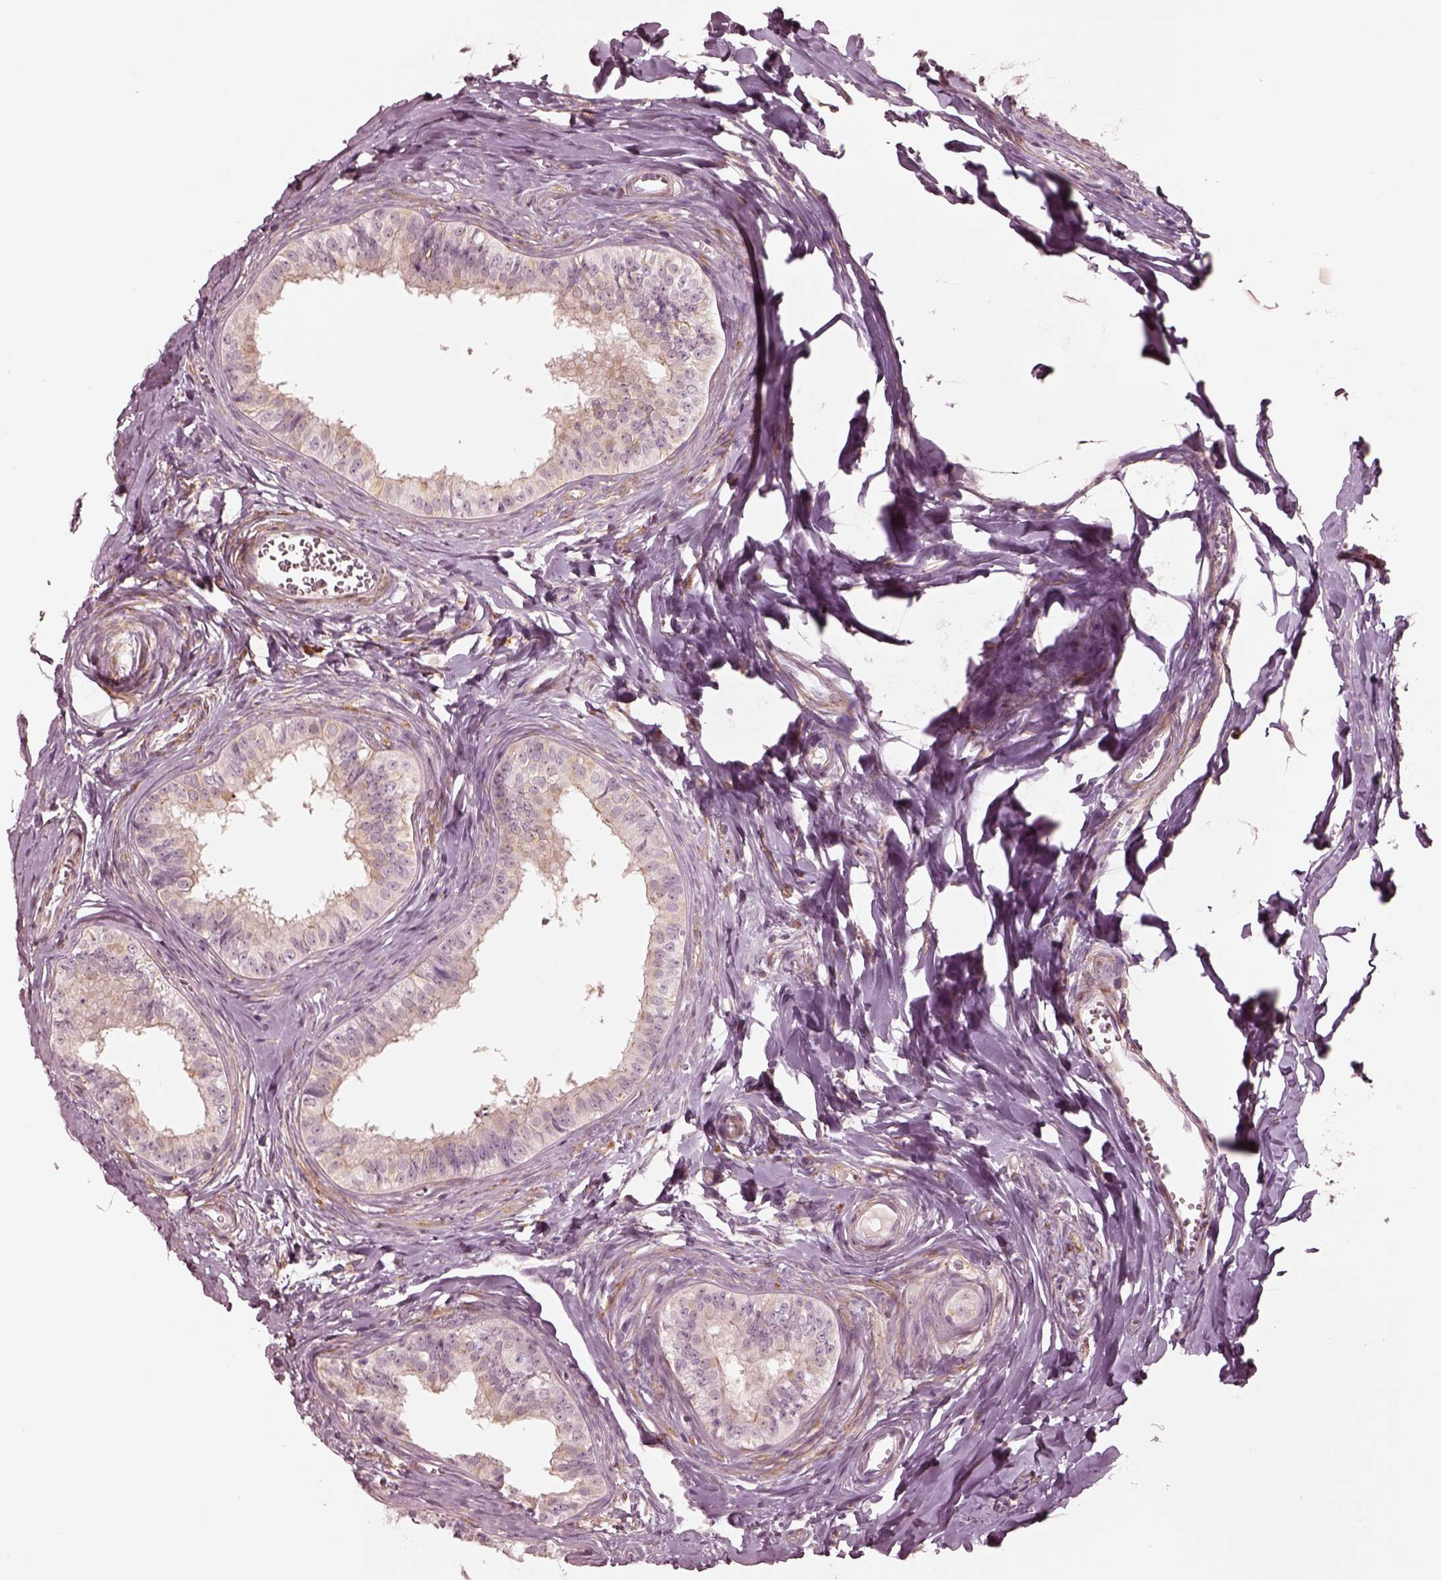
{"staining": {"intensity": "weak", "quantity": "<25%", "location": "cytoplasmic/membranous"}, "tissue": "epididymis", "cell_type": "Glandular cells", "image_type": "normal", "snomed": [{"axis": "morphology", "description": "Normal tissue, NOS"}, {"axis": "topography", "description": "Epididymis"}], "caption": "An immunohistochemistry histopathology image of unremarkable epididymis is shown. There is no staining in glandular cells of epididymis.", "gene": "DNAAF9", "patient": {"sex": "male", "age": 24}}